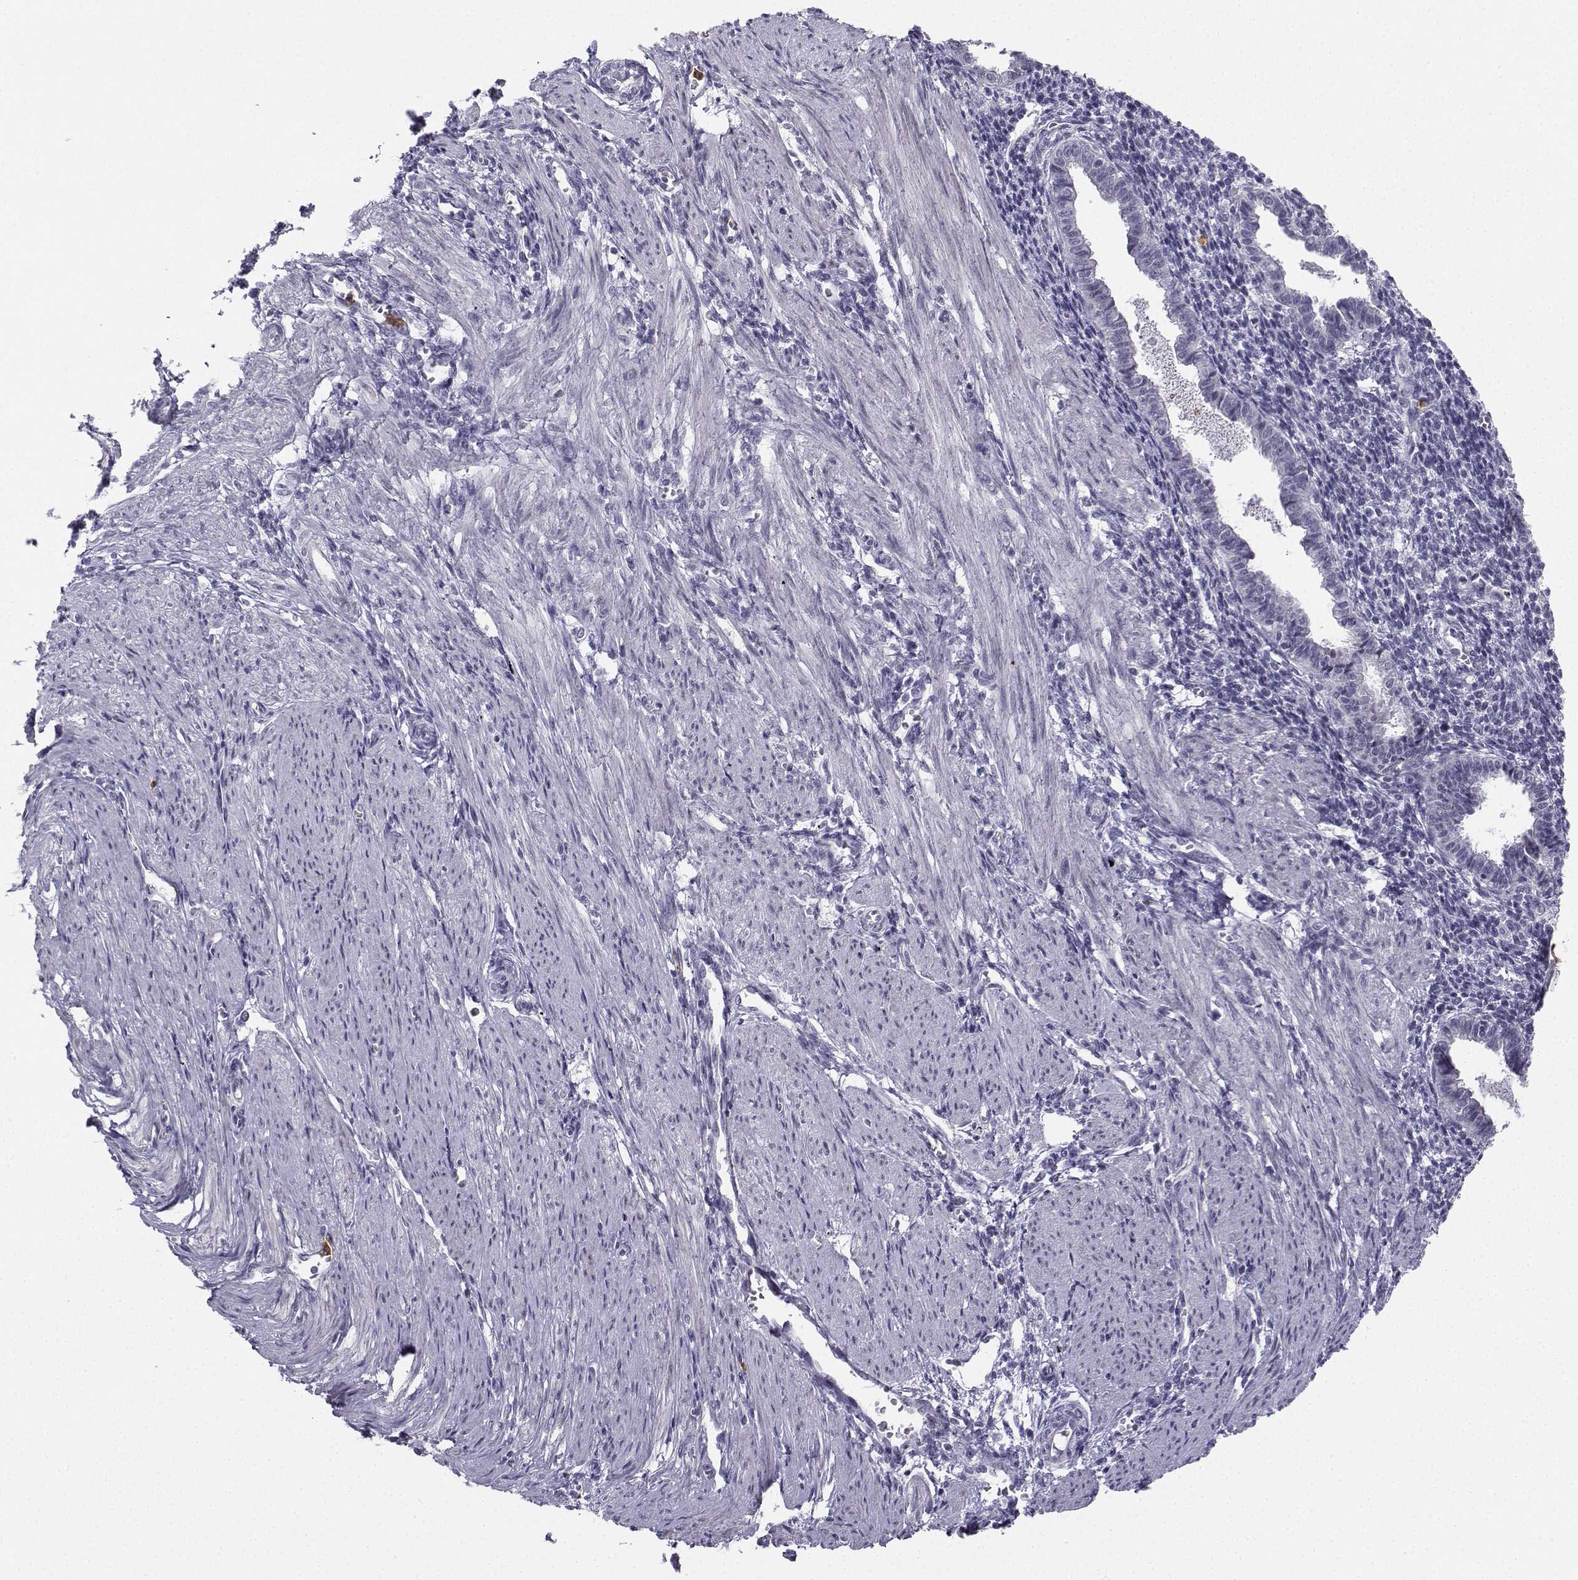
{"staining": {"intensity": "negative", "quantity": "none", "location": "none"}, "tissue": "endometrium", "cell_type": "Cells in endometrial stroma", "image_type": "normal", "snomed": [{"axis": "morphology", "description": "Normal tissue, NOS"}, {"axis": "topography", "description": "Endometrium"}], "caption": "Immunohistochemical staining of normal endometrium shows no significant expression in cells in endometrial stroma.", "gene": "CALY", "patient": {"sex": "female", "age": 37}}